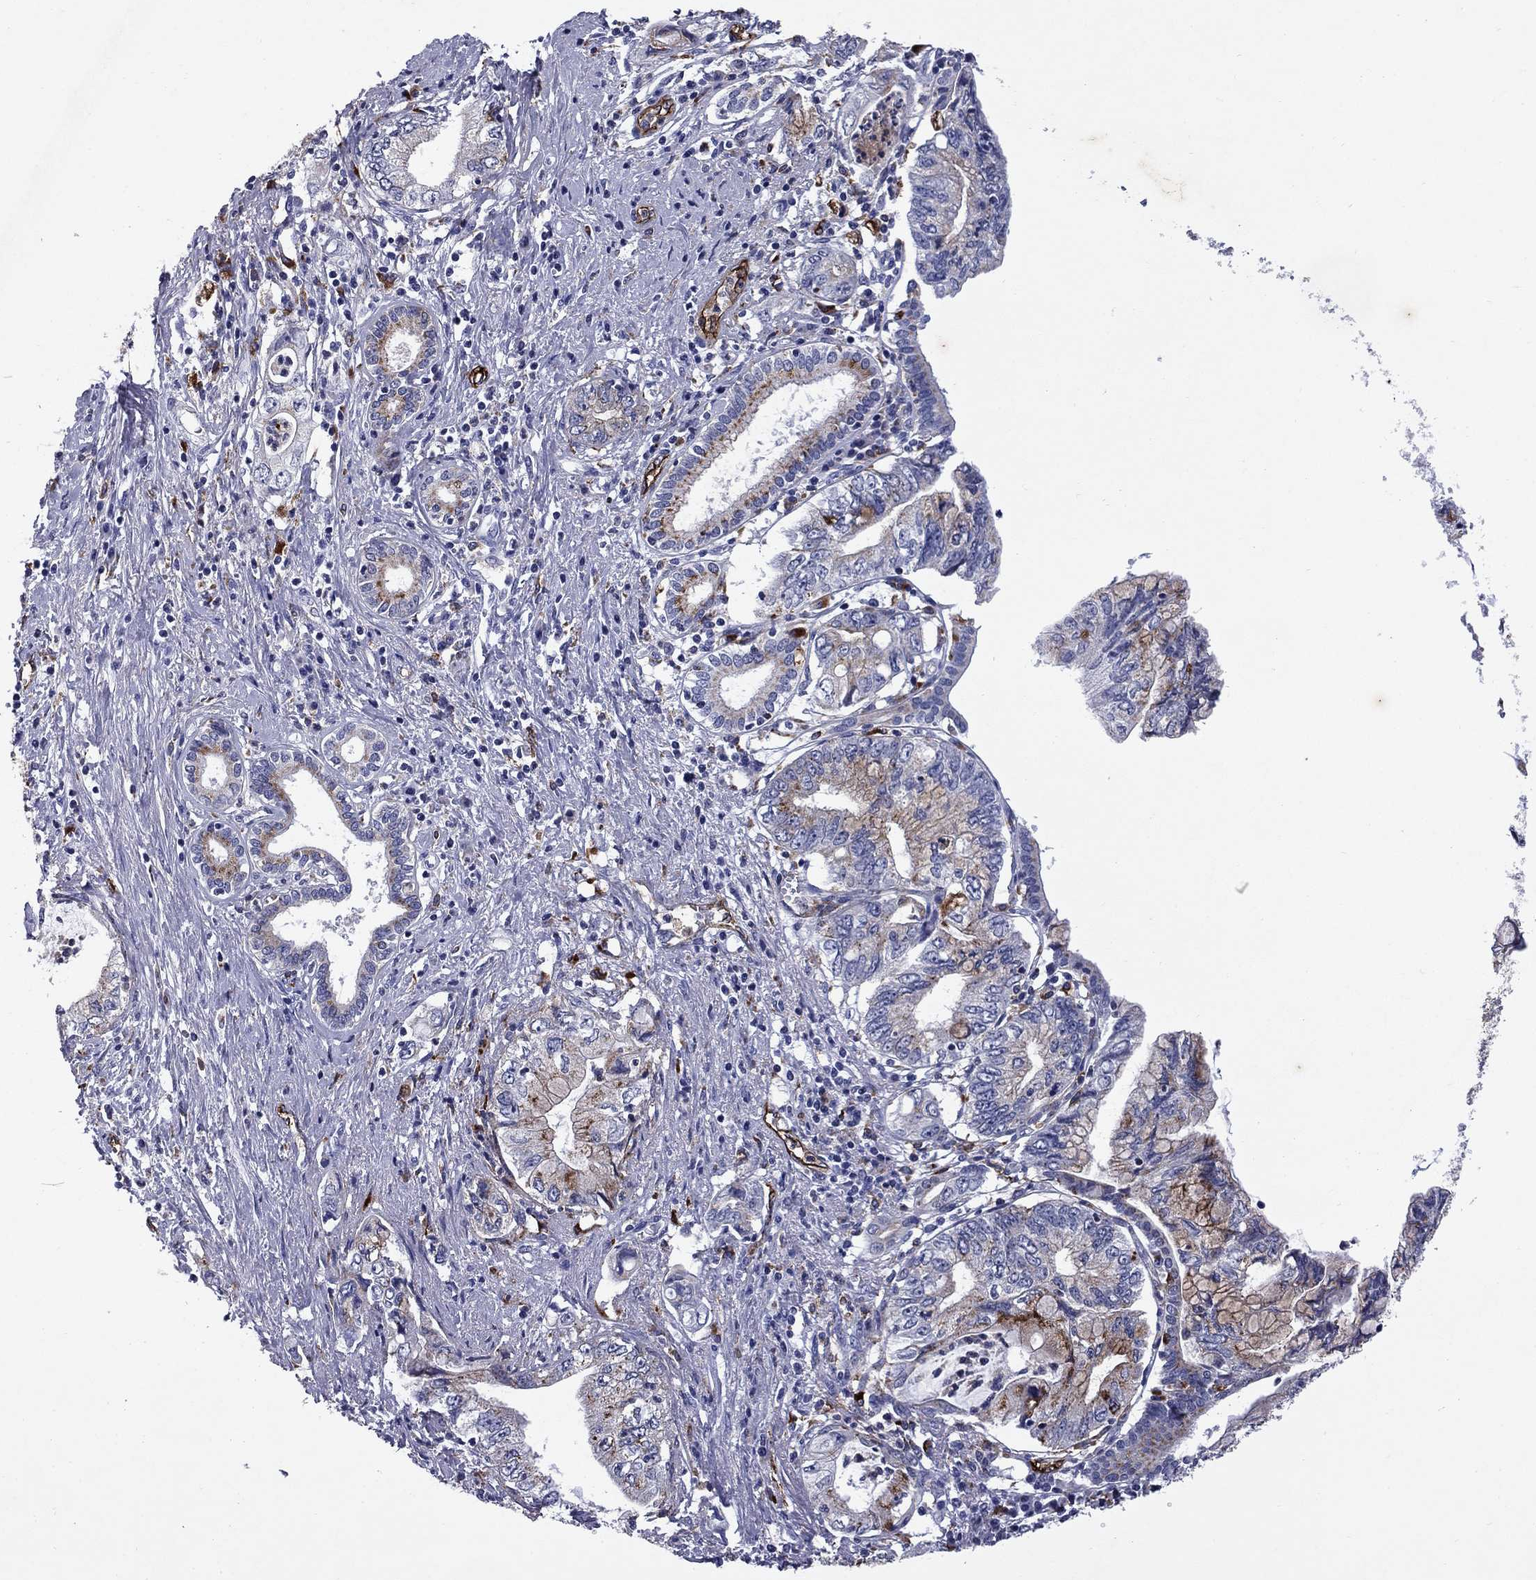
{"staining": {"intensity": "moderate", "quantity": "25%-75%", "location": "cytoplasmic/membranous"}, "tissue": "pancreatic cancer", "cell_type": "Tumor cells", "image_type": "cancer", "snomed": [{"axis": "morphology", "description": "Adenocarcinoma, NOS"}, {"axis": "topography", "description": "Pancreas"}], "caption": "A histopathology image of human adenocarcinoma (pancreatic) stained for a protein displays moderate cytoplasmic/membranous brown staining in tumor cells.", "gene": "MADCAM1", "patient": {"sex": "female", "age": 73}}